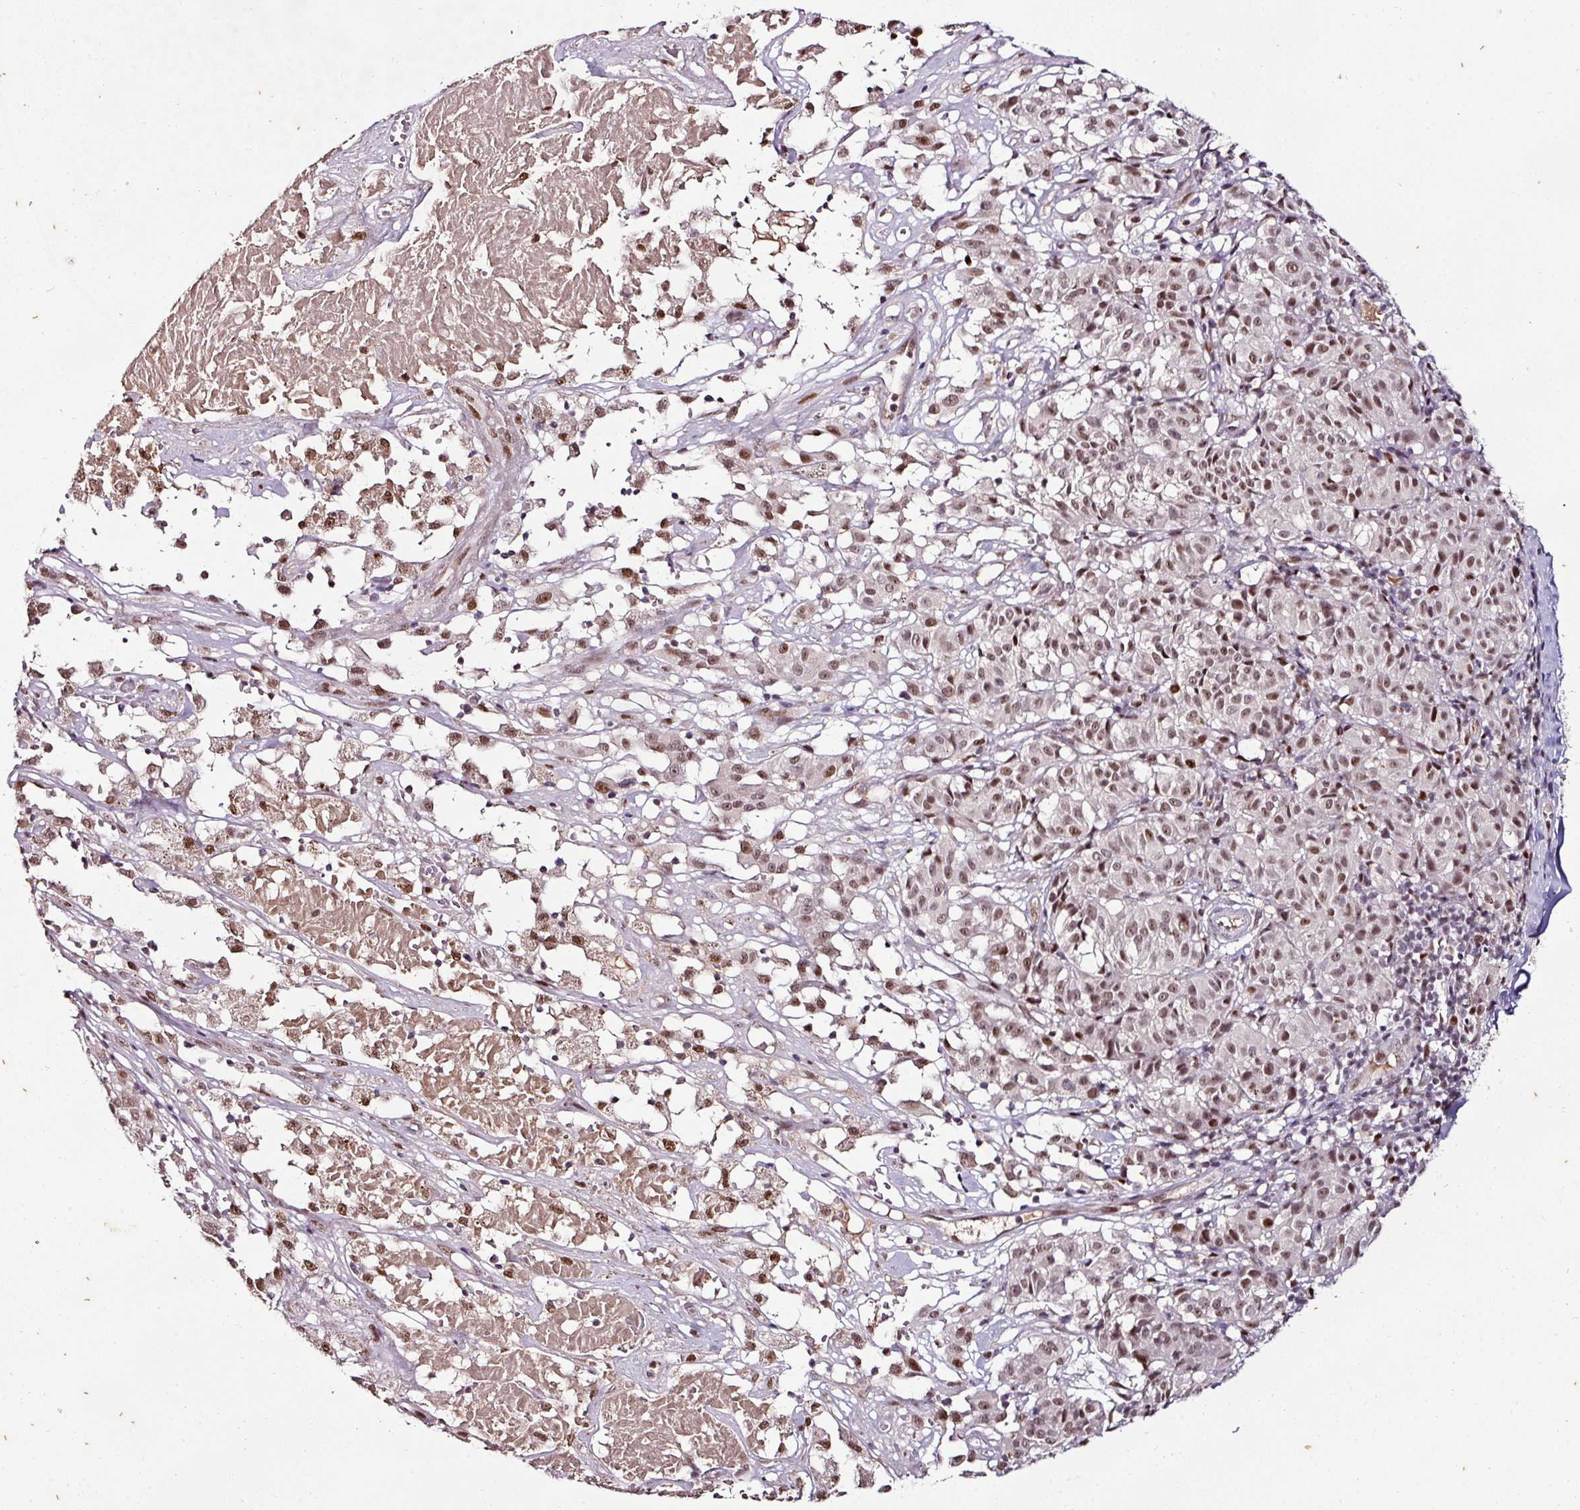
{"staining": {"intensity": "moderate", "quantity": "25%-75%", "location": "nuclear"}, "tissue": "melanoma", "cell_type": "Tumor cells", "image_type": "cancer", "snomed": [{"axis": "morphology", "description": "Malignant melanoma, NOS"}, {"axis": "topography", "description": "Skin"}], "caption": "Melanoma tissue displays moderate nuclear positivity in about 25%-75% of tumor cells, visualized by immunohistochemistry.", "gene": "KLF16", "patient": {"sex": "female", "age": 72}}